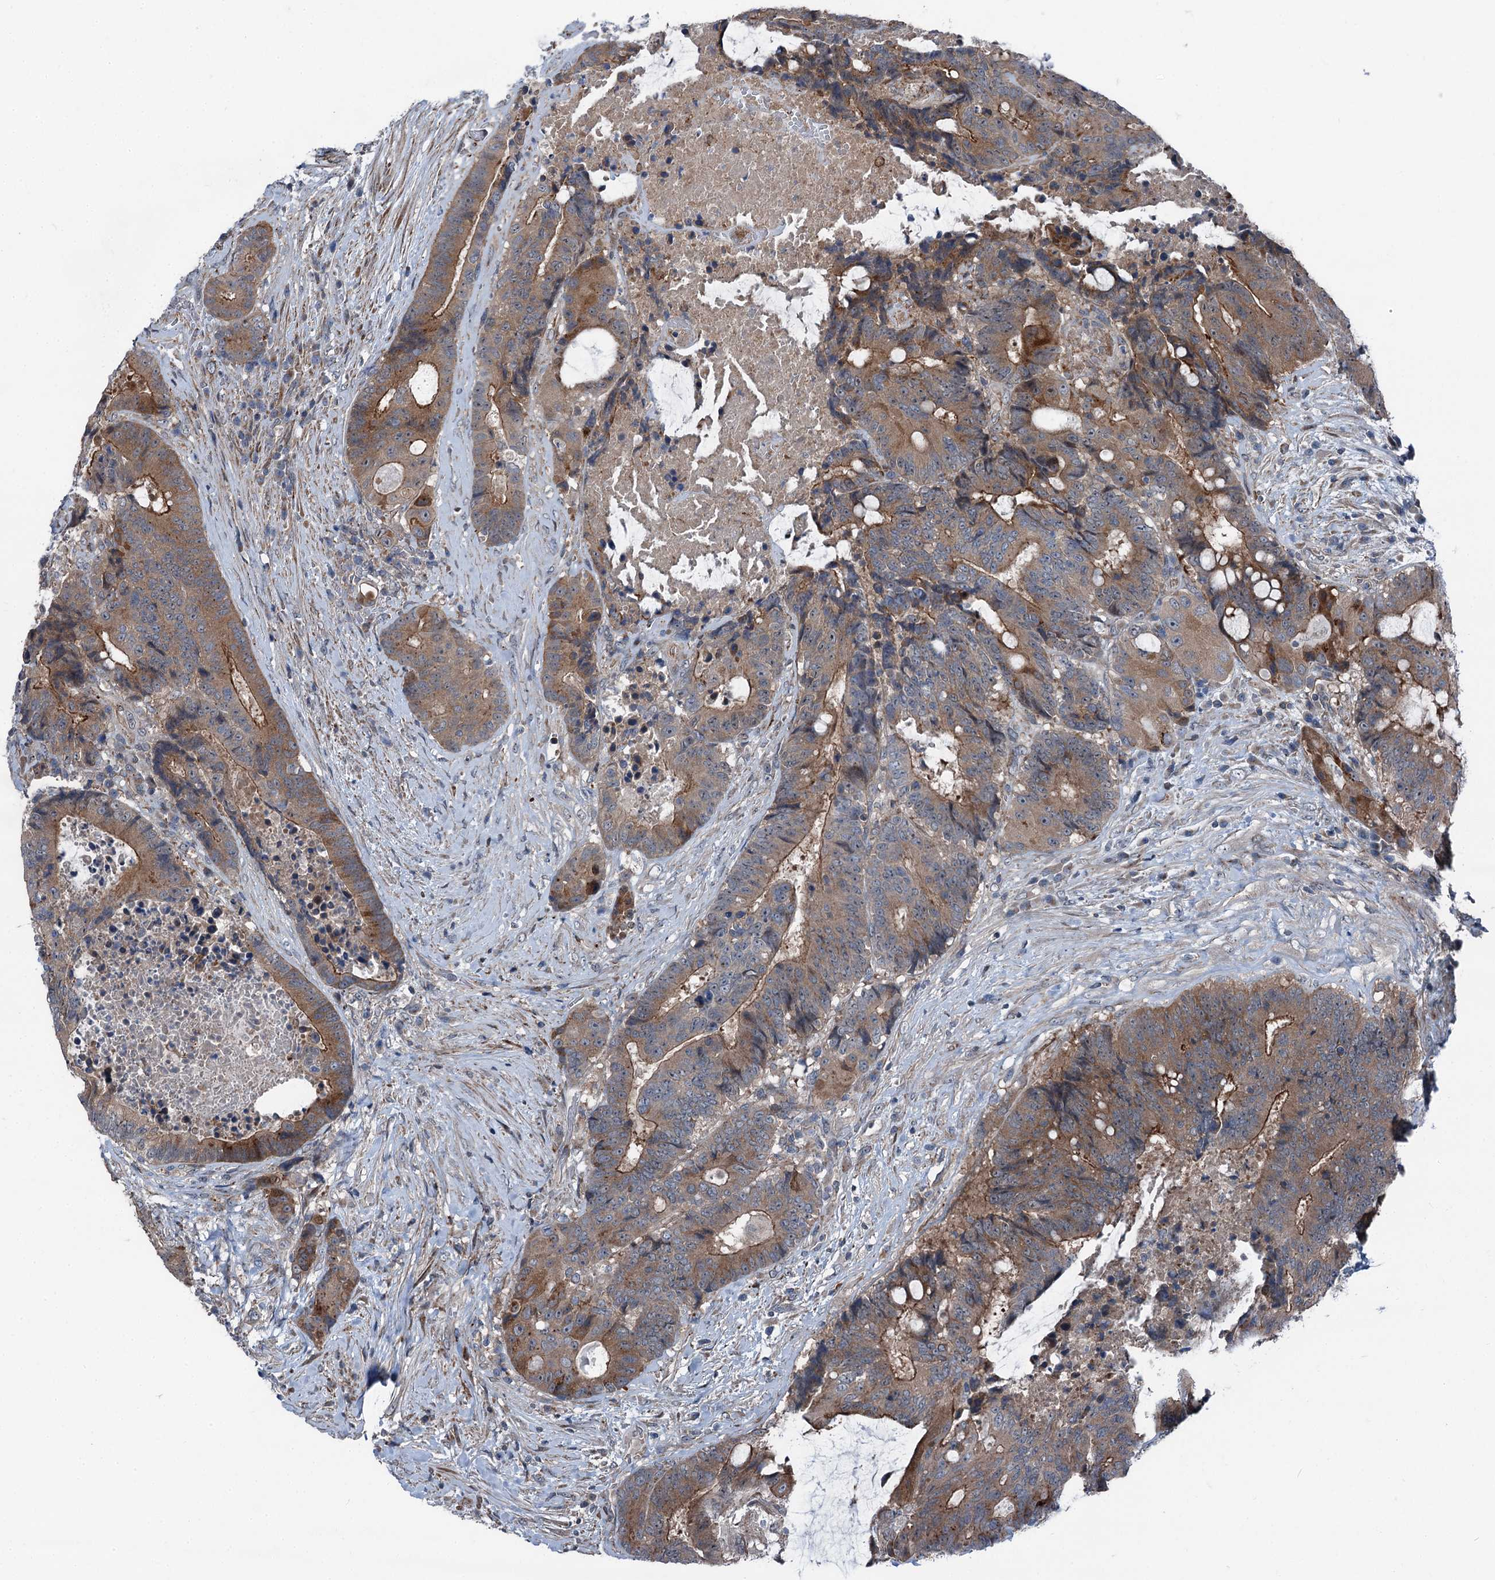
{"staining": {"intensity": "moderate", "quantity": ">75%", "location": "cytoplasmic/membranous"}, "tissue": "colorectal cancer", "cell_type": "Tumor cells", "image_type": "cancer", "snomed": [{"axis": "morphology", "description": "Adenocarcinoma, NOS"}, {"axis": "topography", "description": "Rectum"}], "caption": "Immunohistochemistry histopathology image of human adenocarcinoma (colorectal) stained for a protein (brown), which shows medium levels of moderate cytoplasmic/membranous staining in about >75% of tumor cells.", "gene": "POLR1D", "patient": {"sex": "male", "age": 69}}